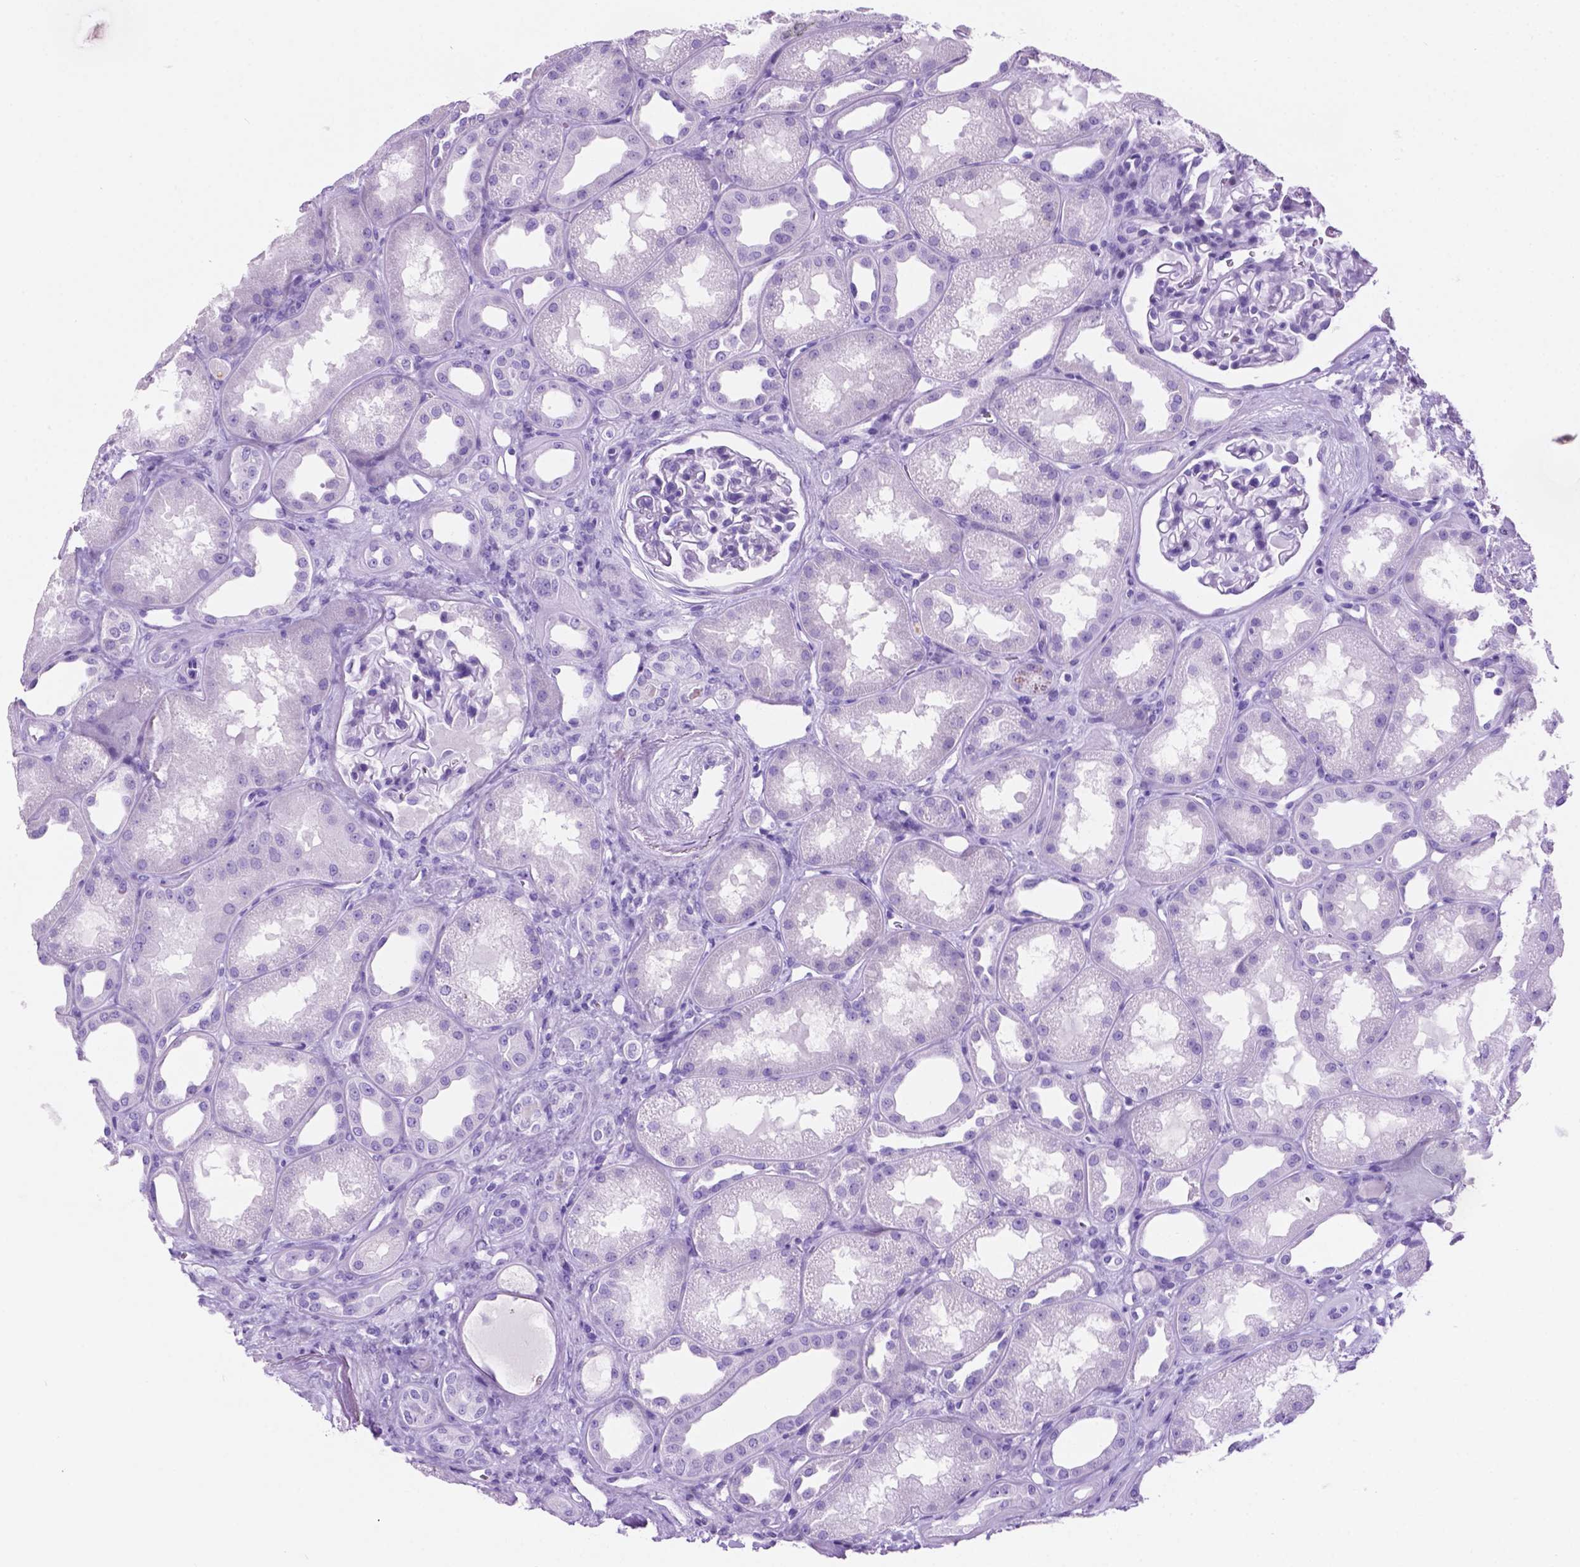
{"staining": {"intensity": "negative", "quantity": "none", "location": "none"}, "tissue": "kidney", "cell_type": "Cells in glomeruli", "image_type": "normal", "snomed": [{"axis": "morphology", "description": "Normal tissue, NOS"}, {"axis": "topography", "description": "Kidney"}], "caption": "This is a photomicrograph of IHC staining of benign kidney, which shows no positivity in cells in glomeruli.", "gene": "C17orf107", "patient": {"sex": "male", "age": 61}}